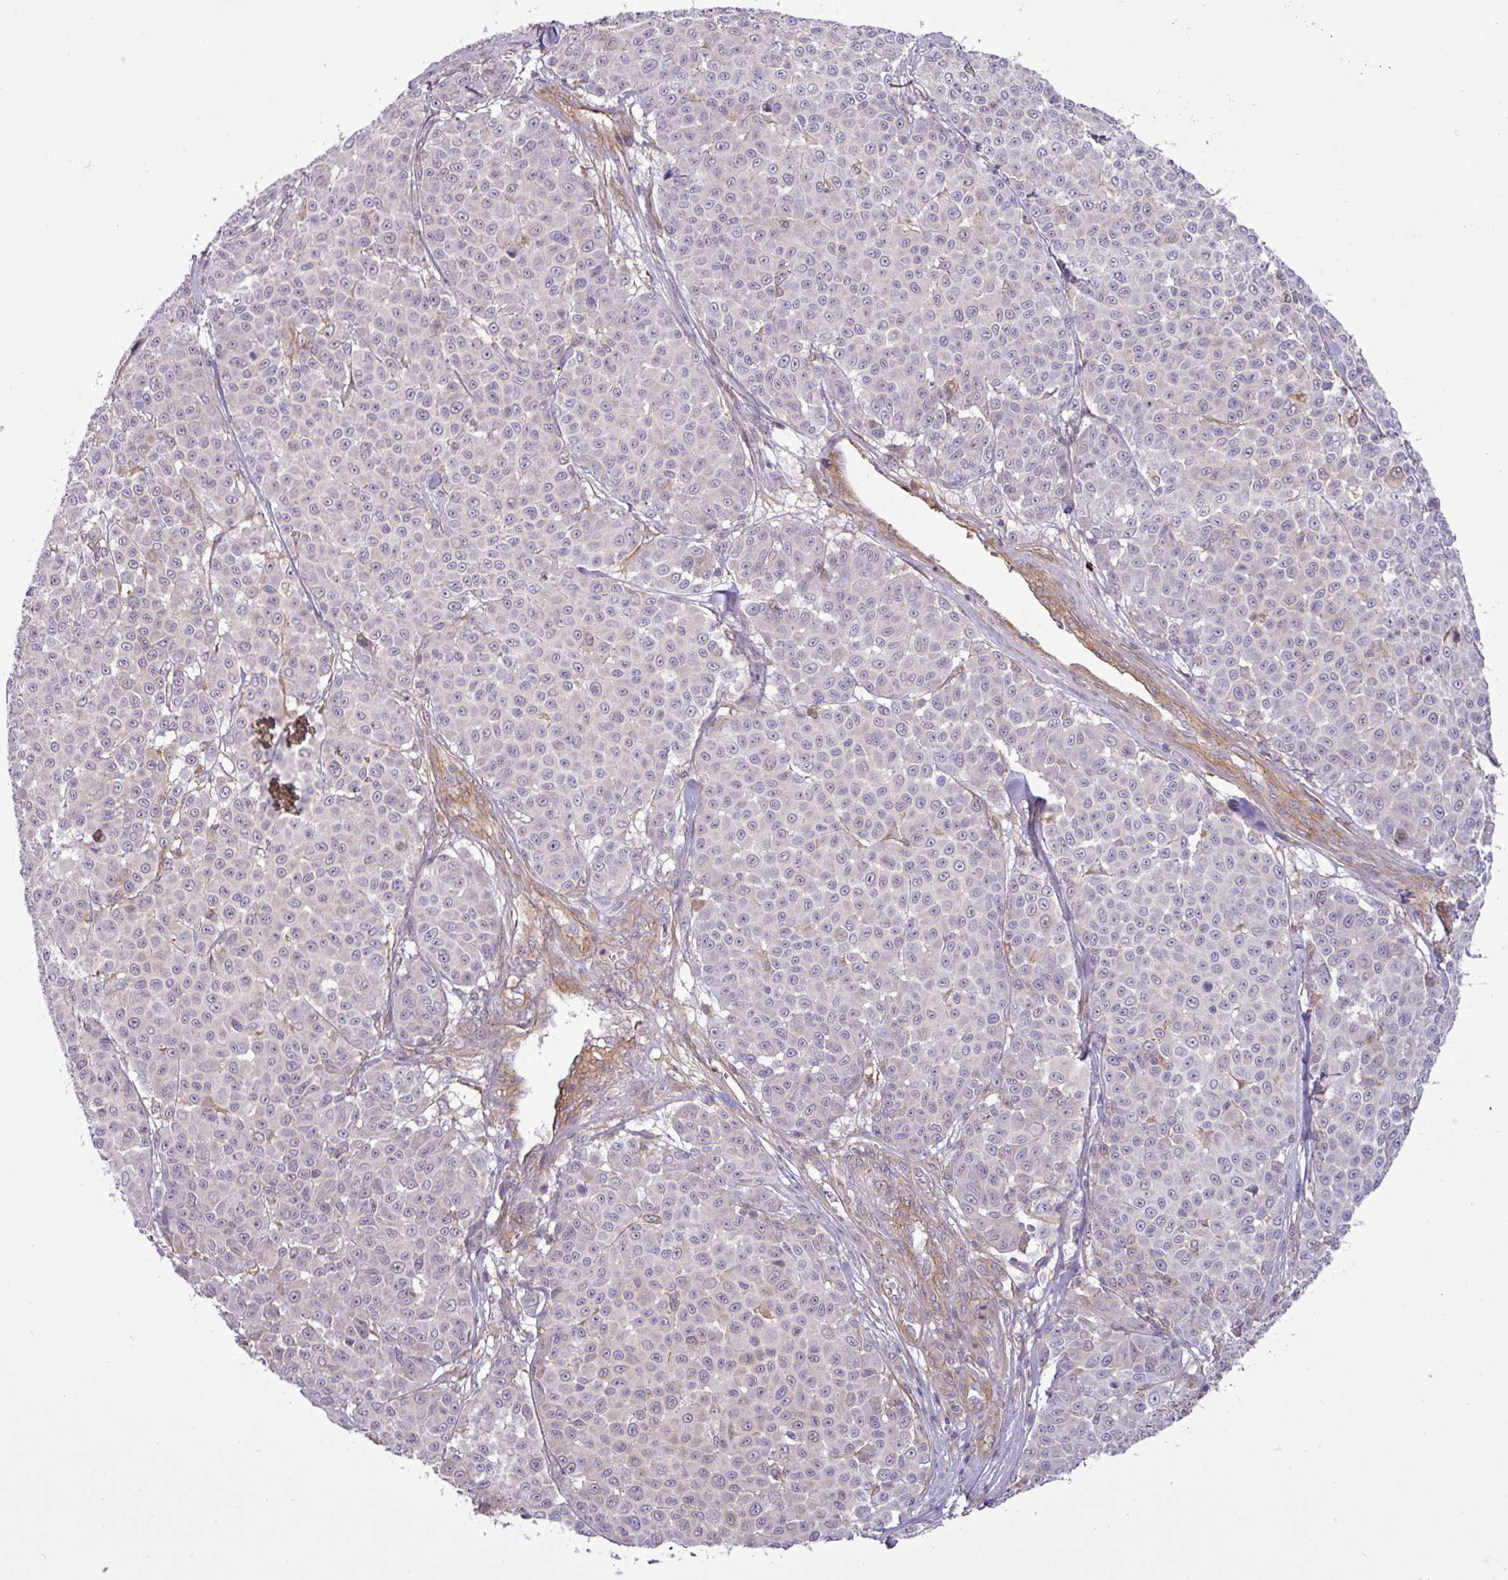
{"staining": {"intensity": "negative", "quantity": "none", "location": "none"}, "tissue": "melanoma", "cell_type": "Tumor cells", "image_type": "cancer", "snomed": [{"axis": "morphology", "description": "Malignant melanoma, NOS"}, {"axis": "topography", "description": "Skin"}], "caption": "Immunohistochemistry histopathology image of human malignant melanoma stained for a protein (brown), which reveals no staining in tumor cells.", "gene": "PCED1A", "patient": {"sex": "male", "age": 46}}